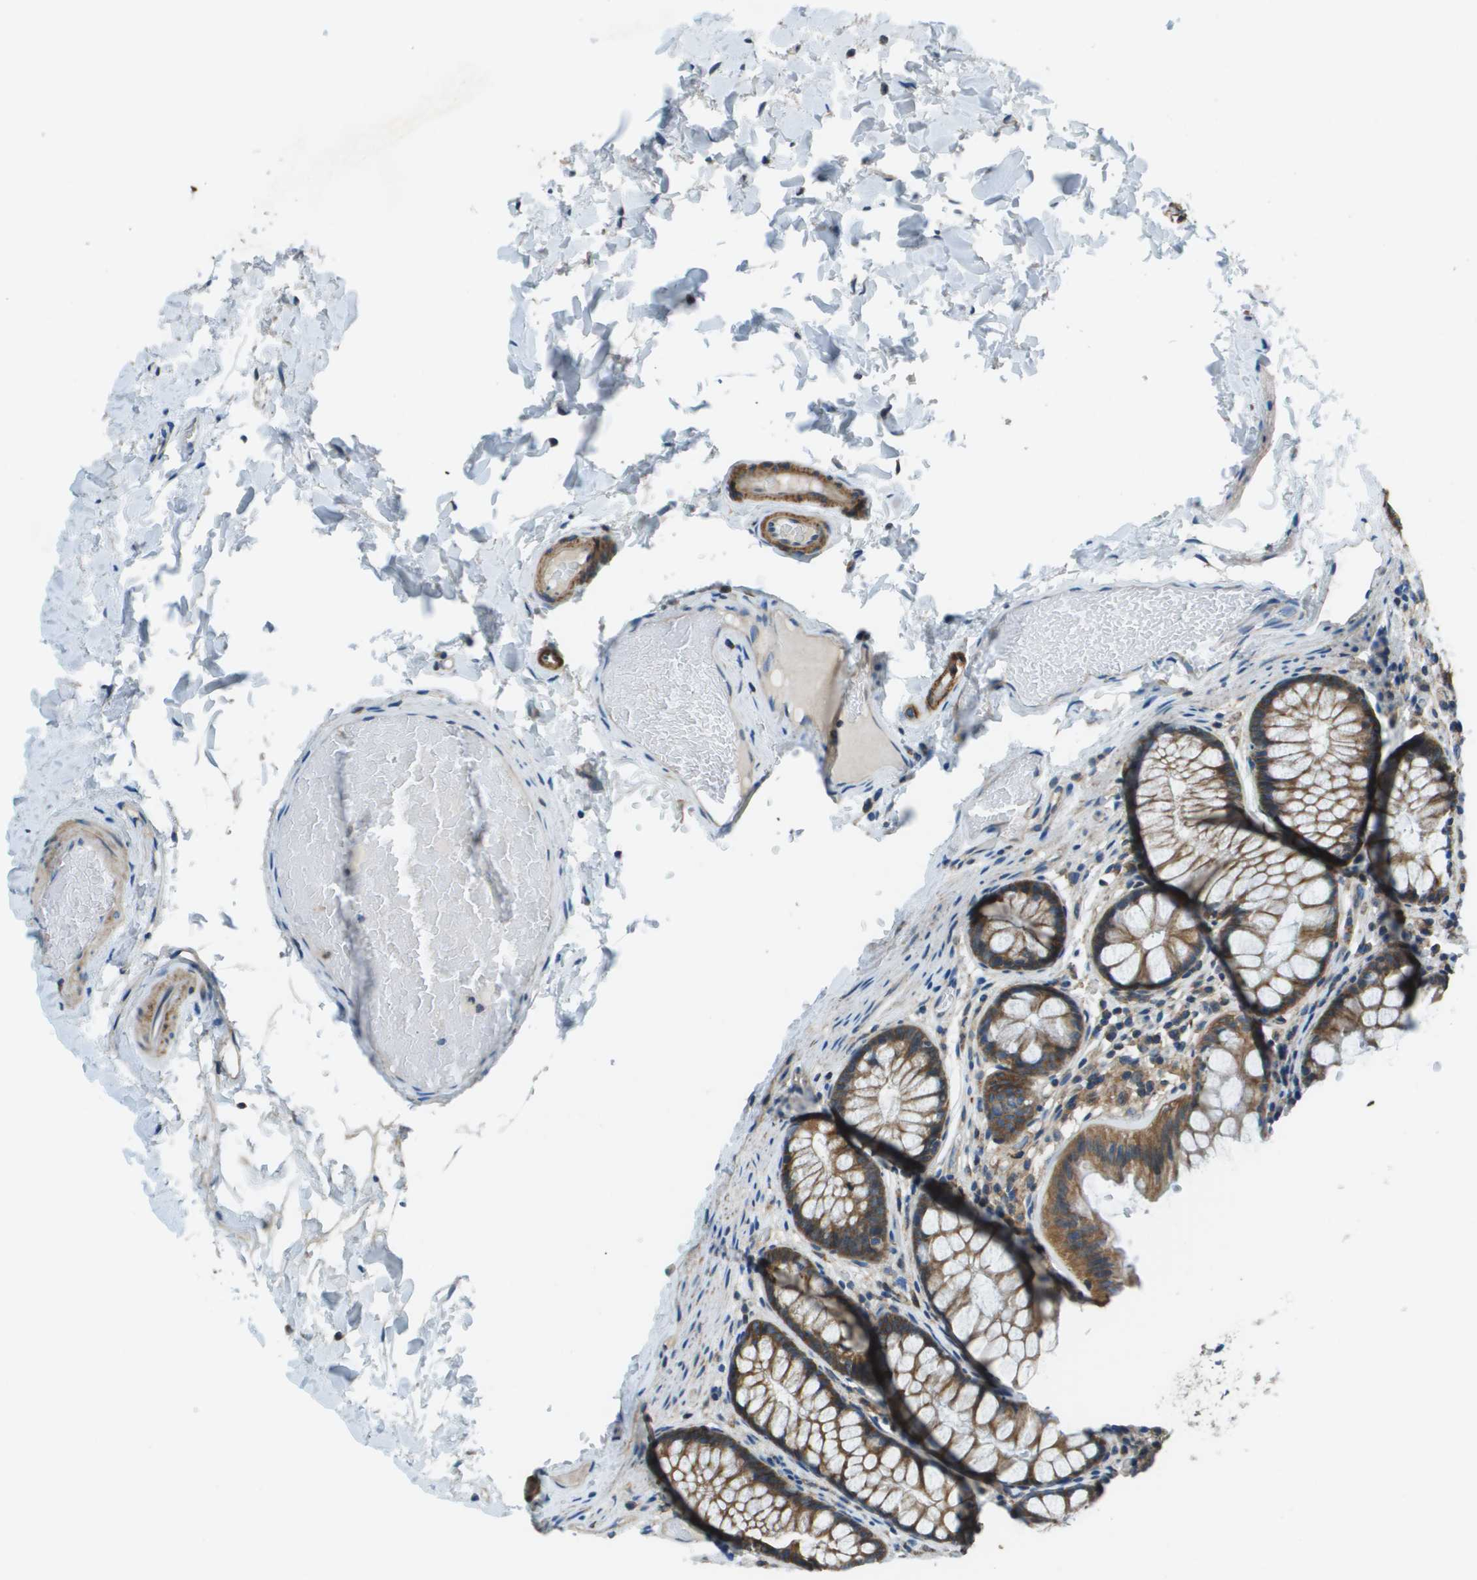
{"staining": {"intensity": "weak", "quantity": ">75%", "location": "cytoplasmic/membranous"}, "tissue": "colon", "cell_type": "Endothelial cells", "image_type": "normal", "snomed": [{"axis": "morphology", "description": "Normal tissue, NOS"}, {"axis": "topography", "description": "Colon"}], "caption": "Immunohistochemistry (IHC) (DAB (3,3'-diaminobenzidine)) staining of normal human colon exhibits weak cytoplasmic/membranous protein positivity in about >75% of endothelial cells. The staining was performed using DAB, with brown indicating positive protein expression. Nuclei are stained blue with hematoxylin.", "gene": "TMEM51", "patient": {"sex": "female", "age": 56}}